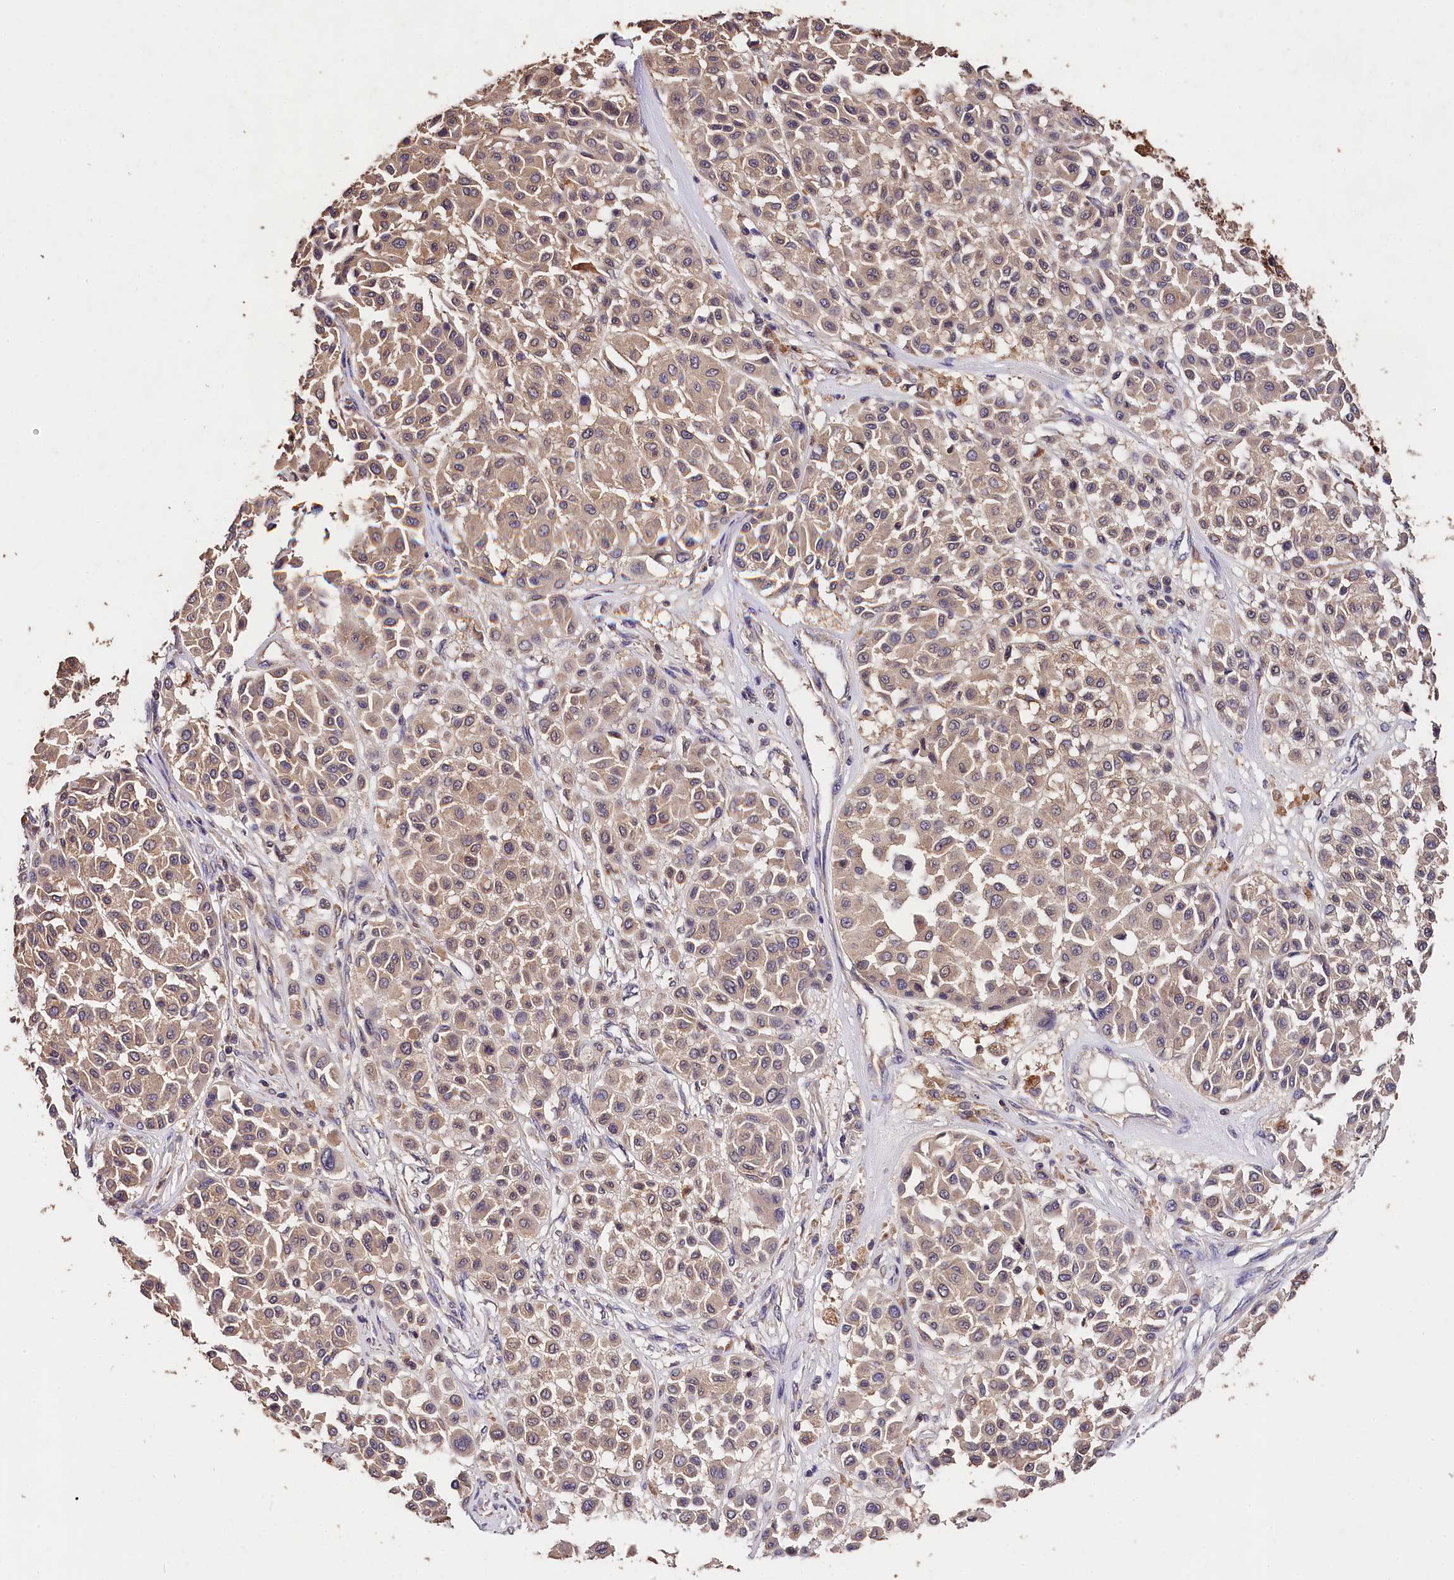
{"staining": {"intensity": "weak", "quantity": ">75%", "location": "cytoplasmic/membranous"}, "tissue": "melanoma", "cell_type": "Tumor cells", "image_type": "cancer", "snomed": [{"axis": "morphology", "description": "Malignant melanoma, Metastatic site"}, {"axis": "topography", "description": "Soft tissue"}], "caption": "Protein staining of malignant melanoma (metastatic site) tissue exhibits weak cytoplasmic/membranous staining in about >75% of tumor cells. Nuclei are stained in blue.", "gene": "OAS3", "patient": {"sex": "male", "age": 41}}